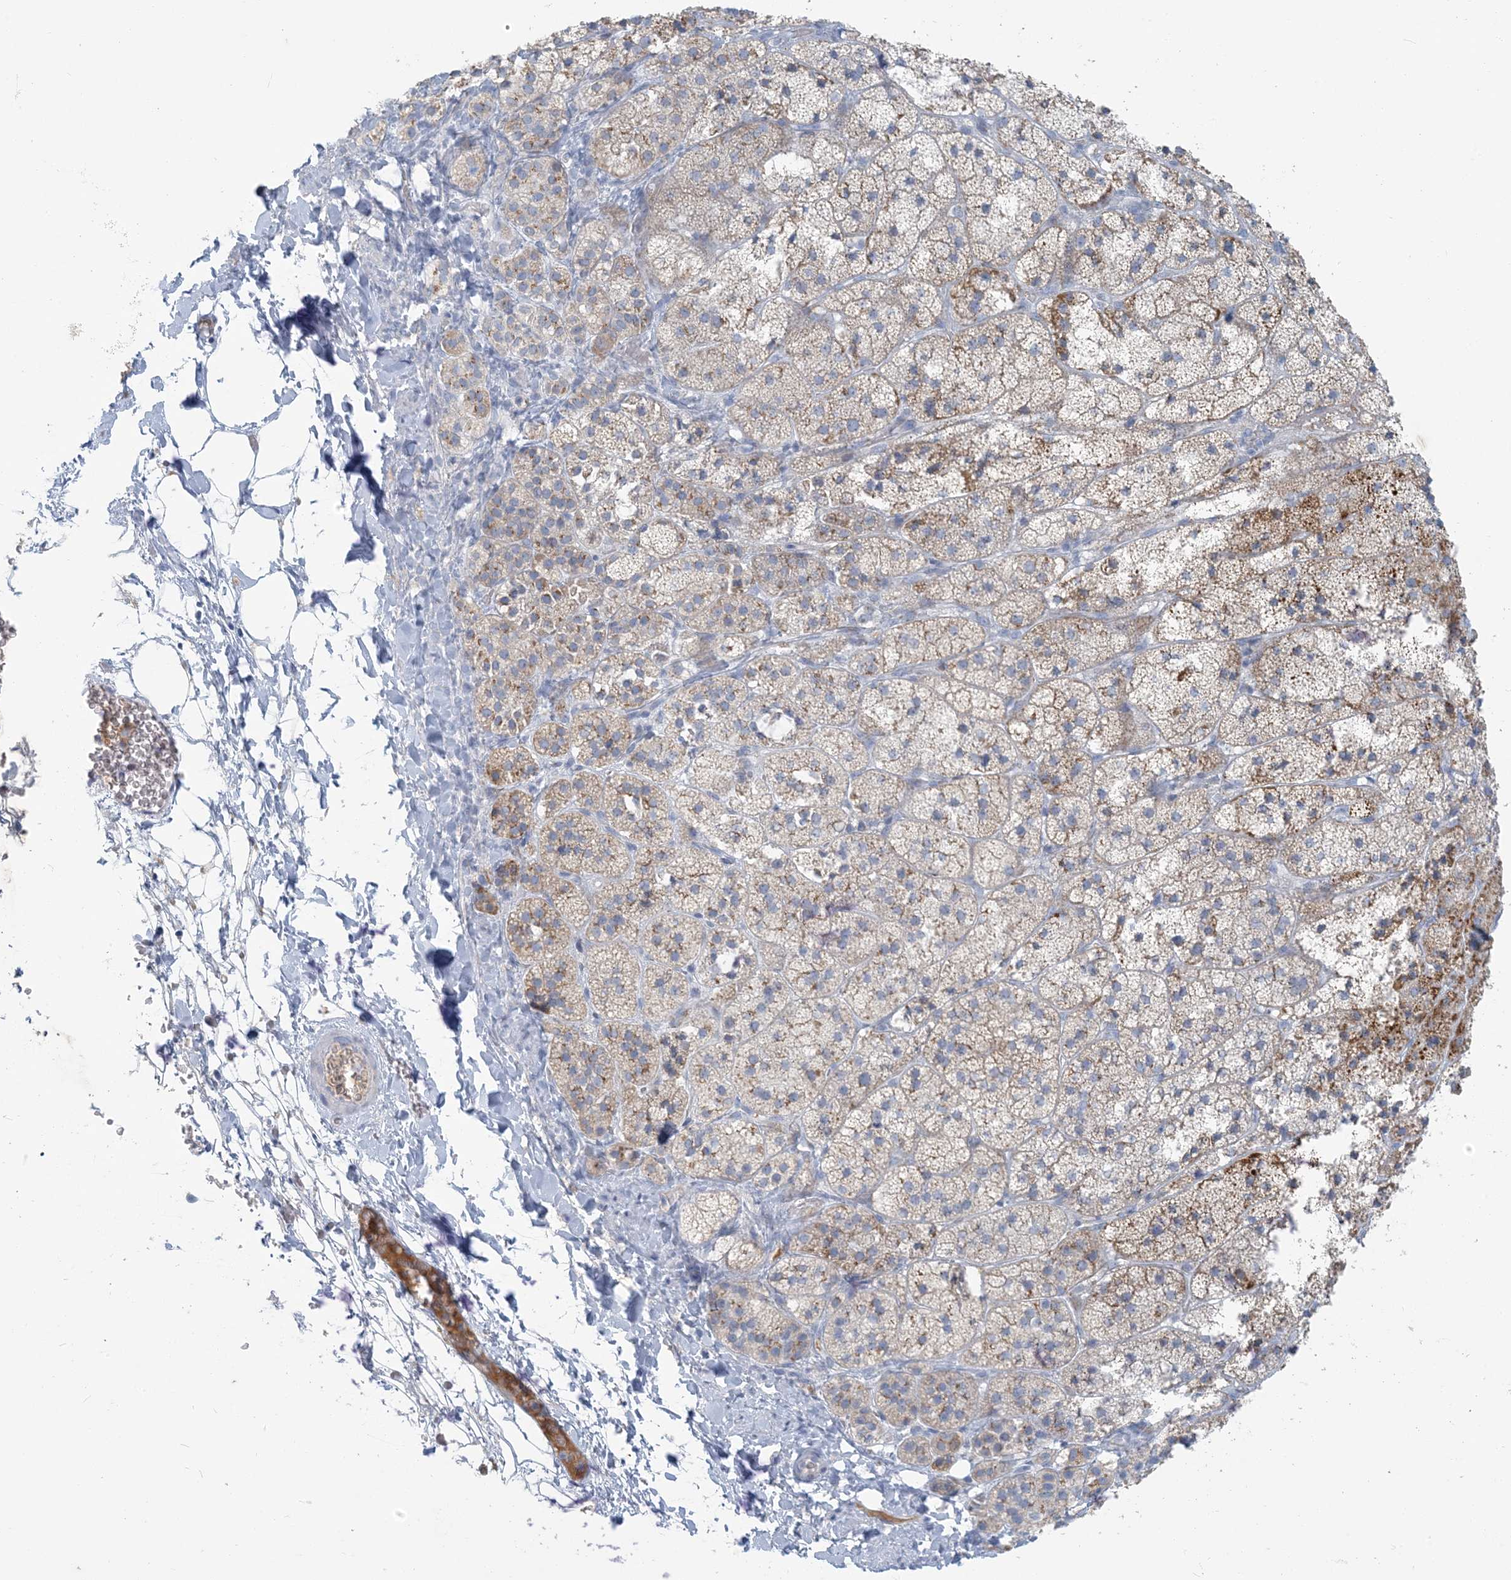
{"staining": {"intensity": "strong", "quantity": "25%-75%", "location": "cytoplasmic/membranous"}, "tissue": "adrenal gland", "cell_type": "Glandular cells", "image_type": "normal", "snomed": [{"axis": "morphology", "description": "Normal tissue, NOS"}, {"axis": "topography", "description": "Adrenal gland"}], "caption": "Immunohistochemistry photomicrograph of benign adrenal gland stained for a protein (brown), which displays high levels of strong cytoplasmic/membranous expression in about 25%-75% of glandular cells.", "gene": "SCML1", "patient": {"sex": "female", "age": 44}}